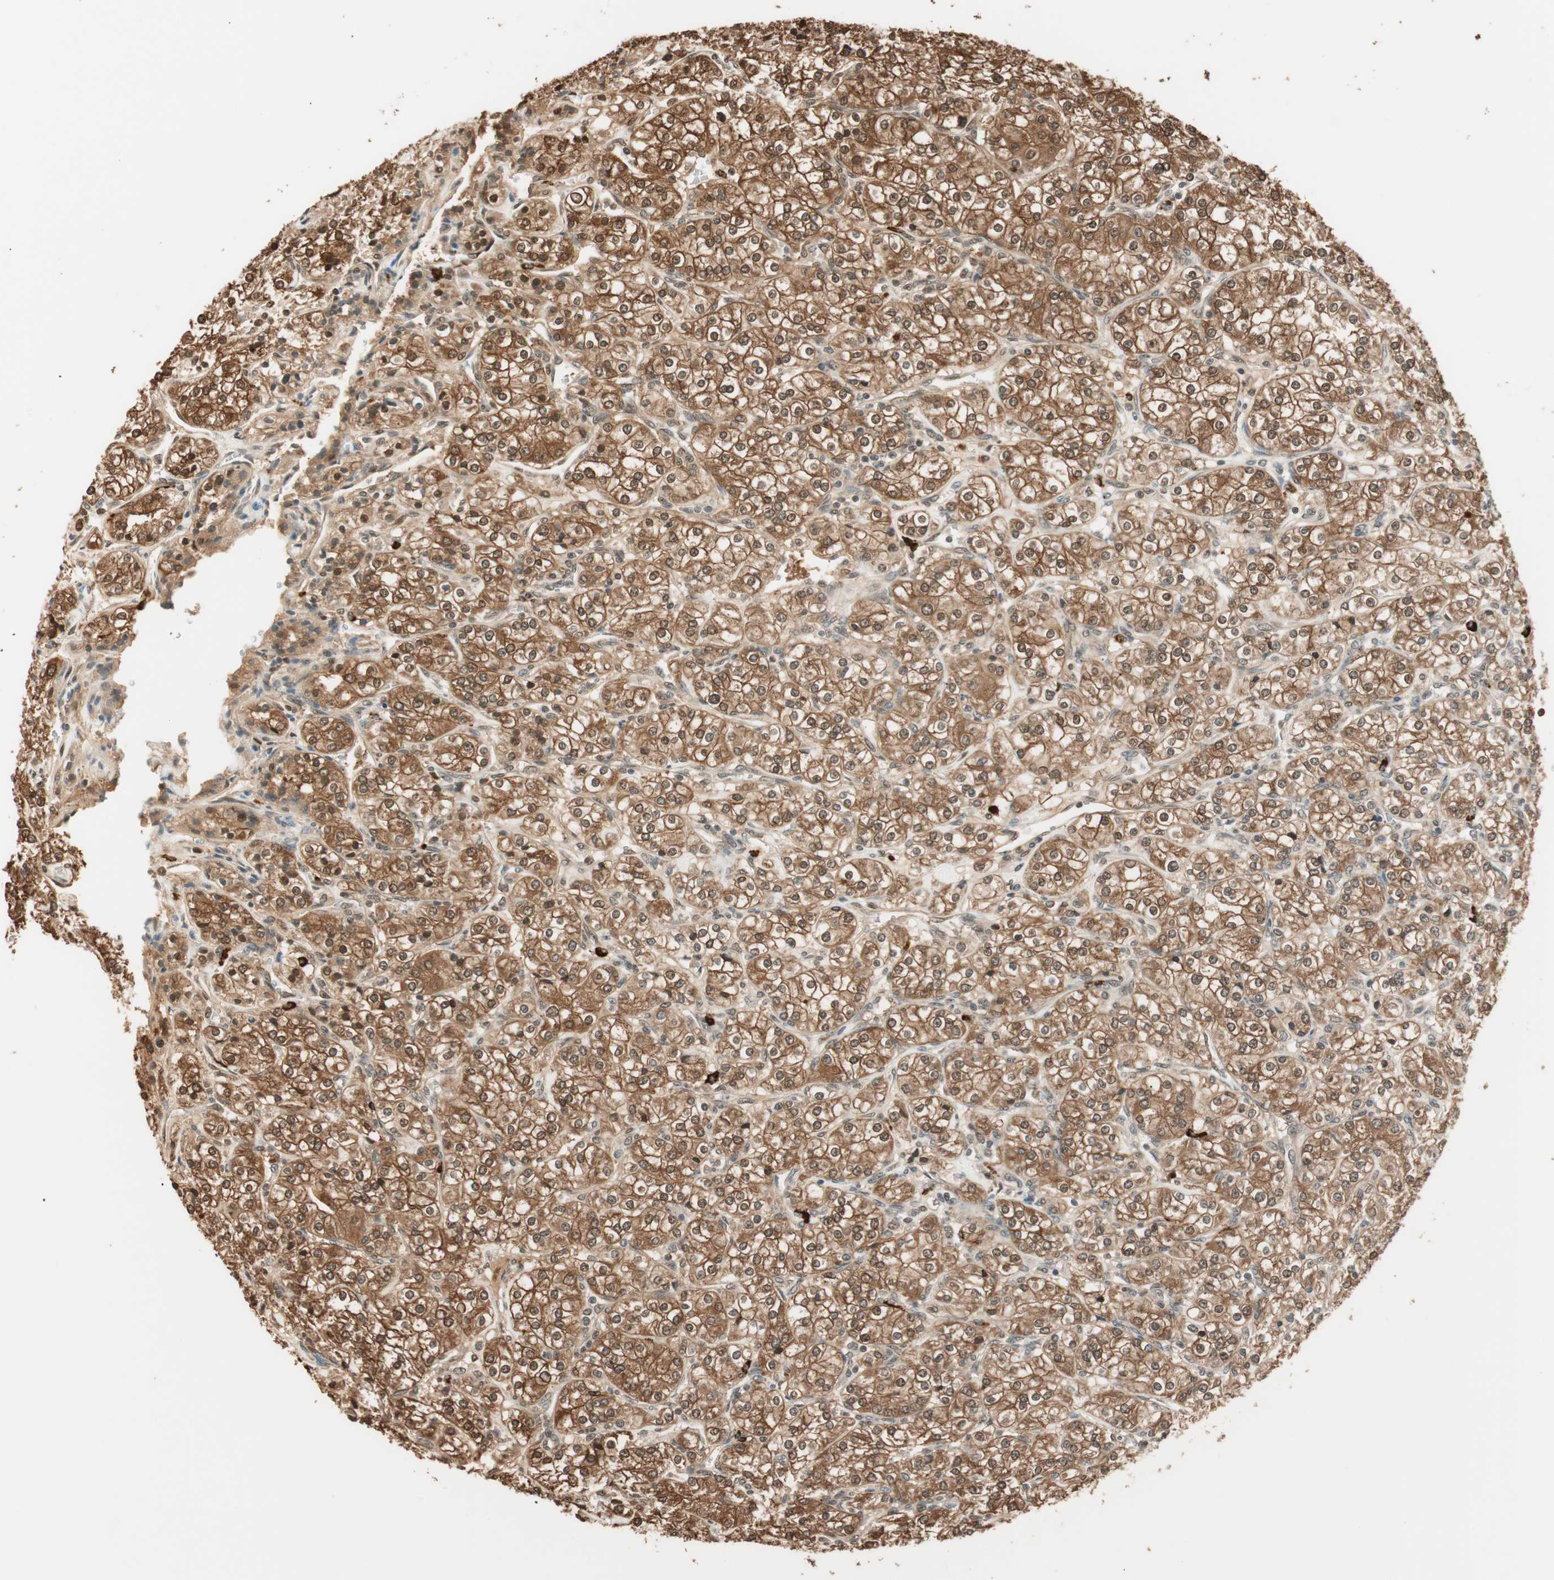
{"staining": {"intensity": "strong", "quantity": ">75%", "location": "cytoplasmic/membranous,nuclear"}, "tissue": "renal cancer", "cell_type": "Tumor cells", "image_type": "cancer", "snomed": [{"axis": "morphology", "description": "Adenocarcinoma, NOS"}, {"axis": "topography", "description": "Kidney"}], "caption": "Adenocarcinoma (renal) was stained to show a protein in brown. There is high levels of strong cytoplasmic/membranous and nuclear expression in about >75% of tumor cells. Ihc stains the protein of interest in brown and the nuclei are stained blue.", "gene": "ZNF443", "patient": {"sex": "male", "age": 77}}